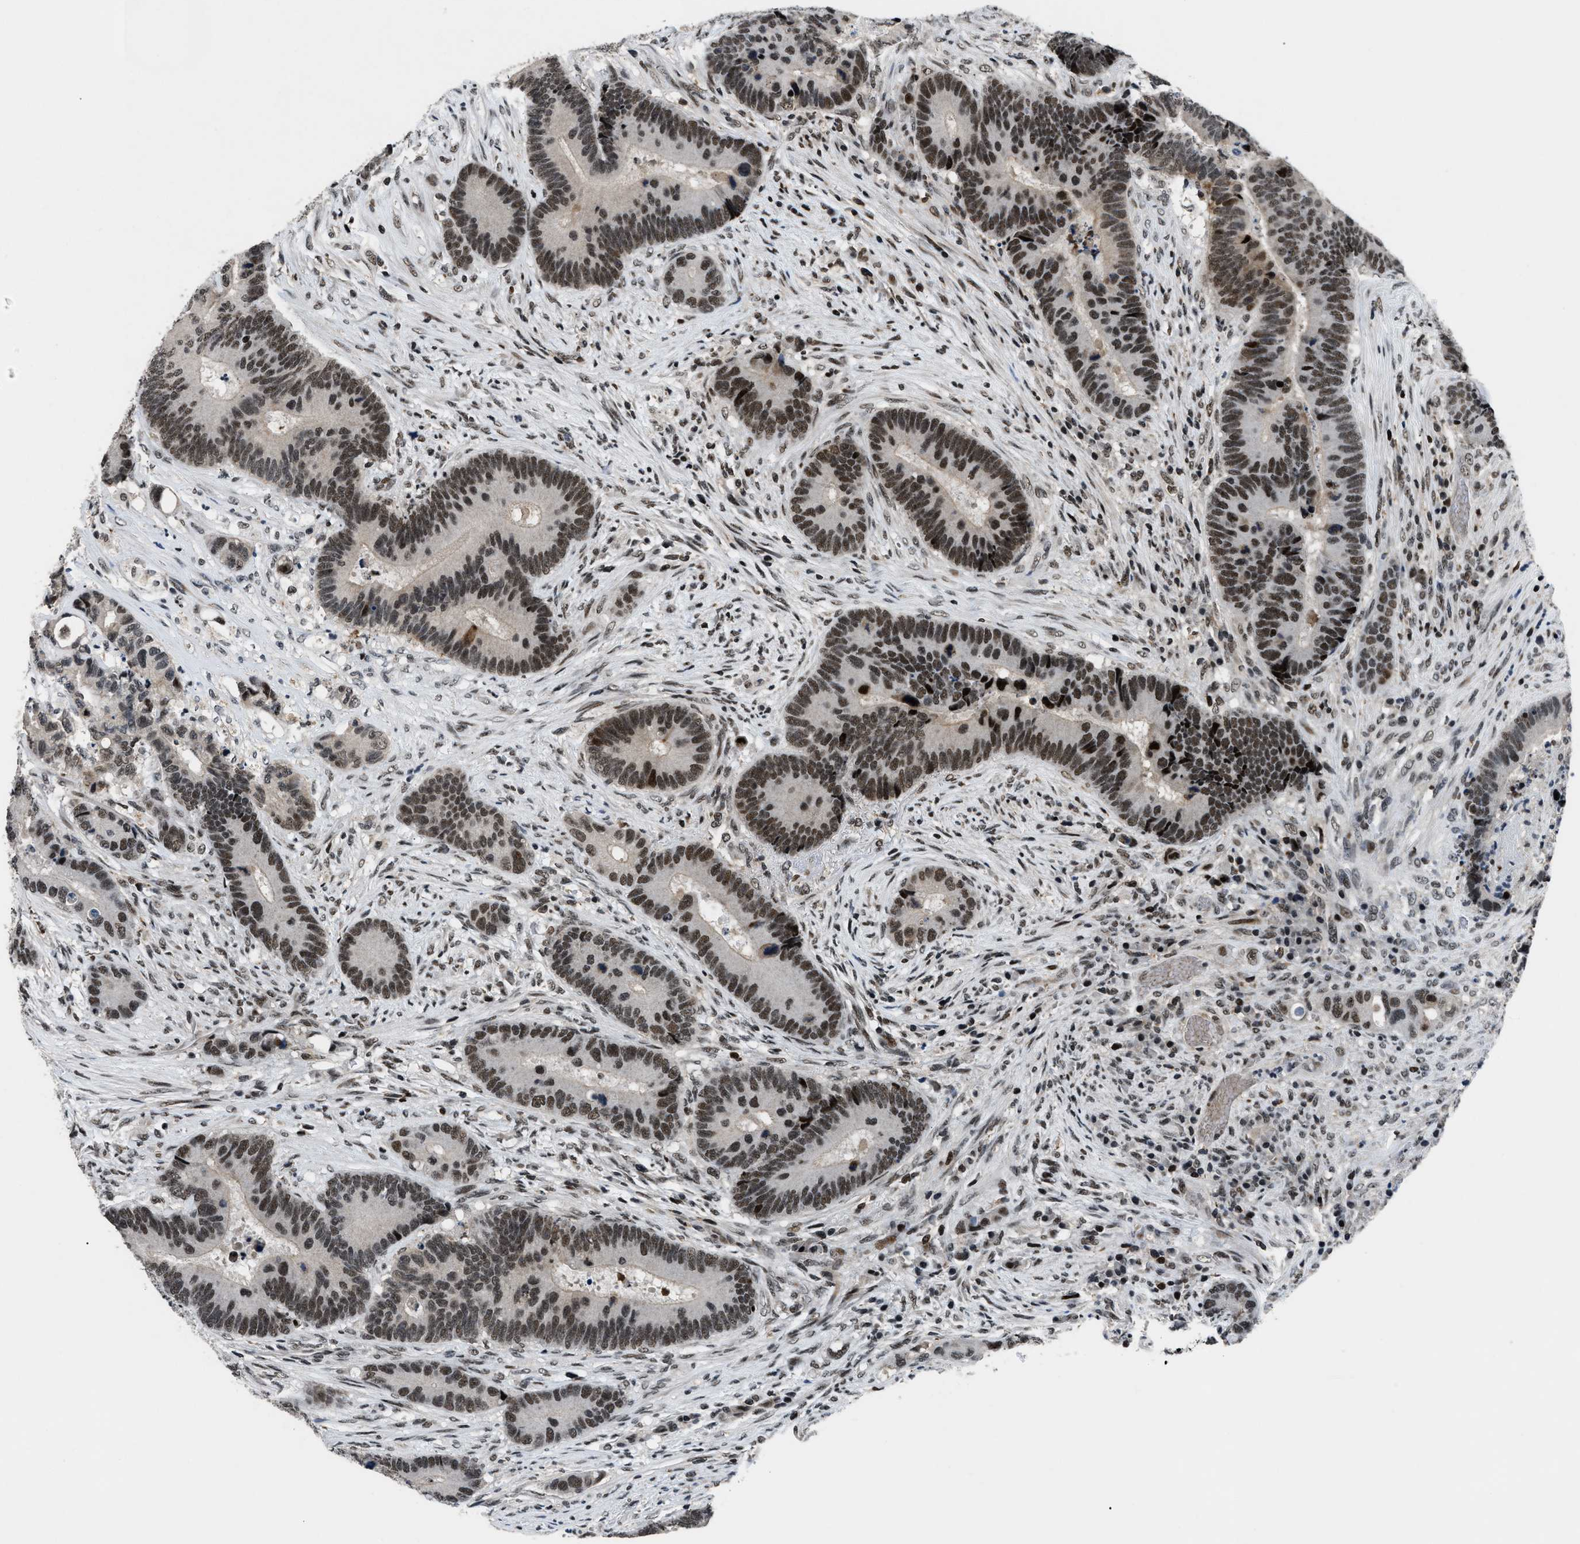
{"staining": {"intensity": "strong", "quantity": ">75%", "location": "nuclear"}, "tissue": "colorectal cancer", "cell_type": "Tumor cells", "image_type": "cancer", "snomed": [{"axis": "morphology", "description": "Adenocarcinoma, NOS"}, {"axis": "topography", "description": "Rectum"}], "caption": "High-power microscopy captured an immunohistochemistry micrograph of colorectal adenocarcinoma, revealing strong nuclear expression in about >75% of tumor cells. The protein is shown in brown color, while the nuclei are stained blue.", "gene": "SMARCB1", "patient": {"sex": "female", "age": 89}}